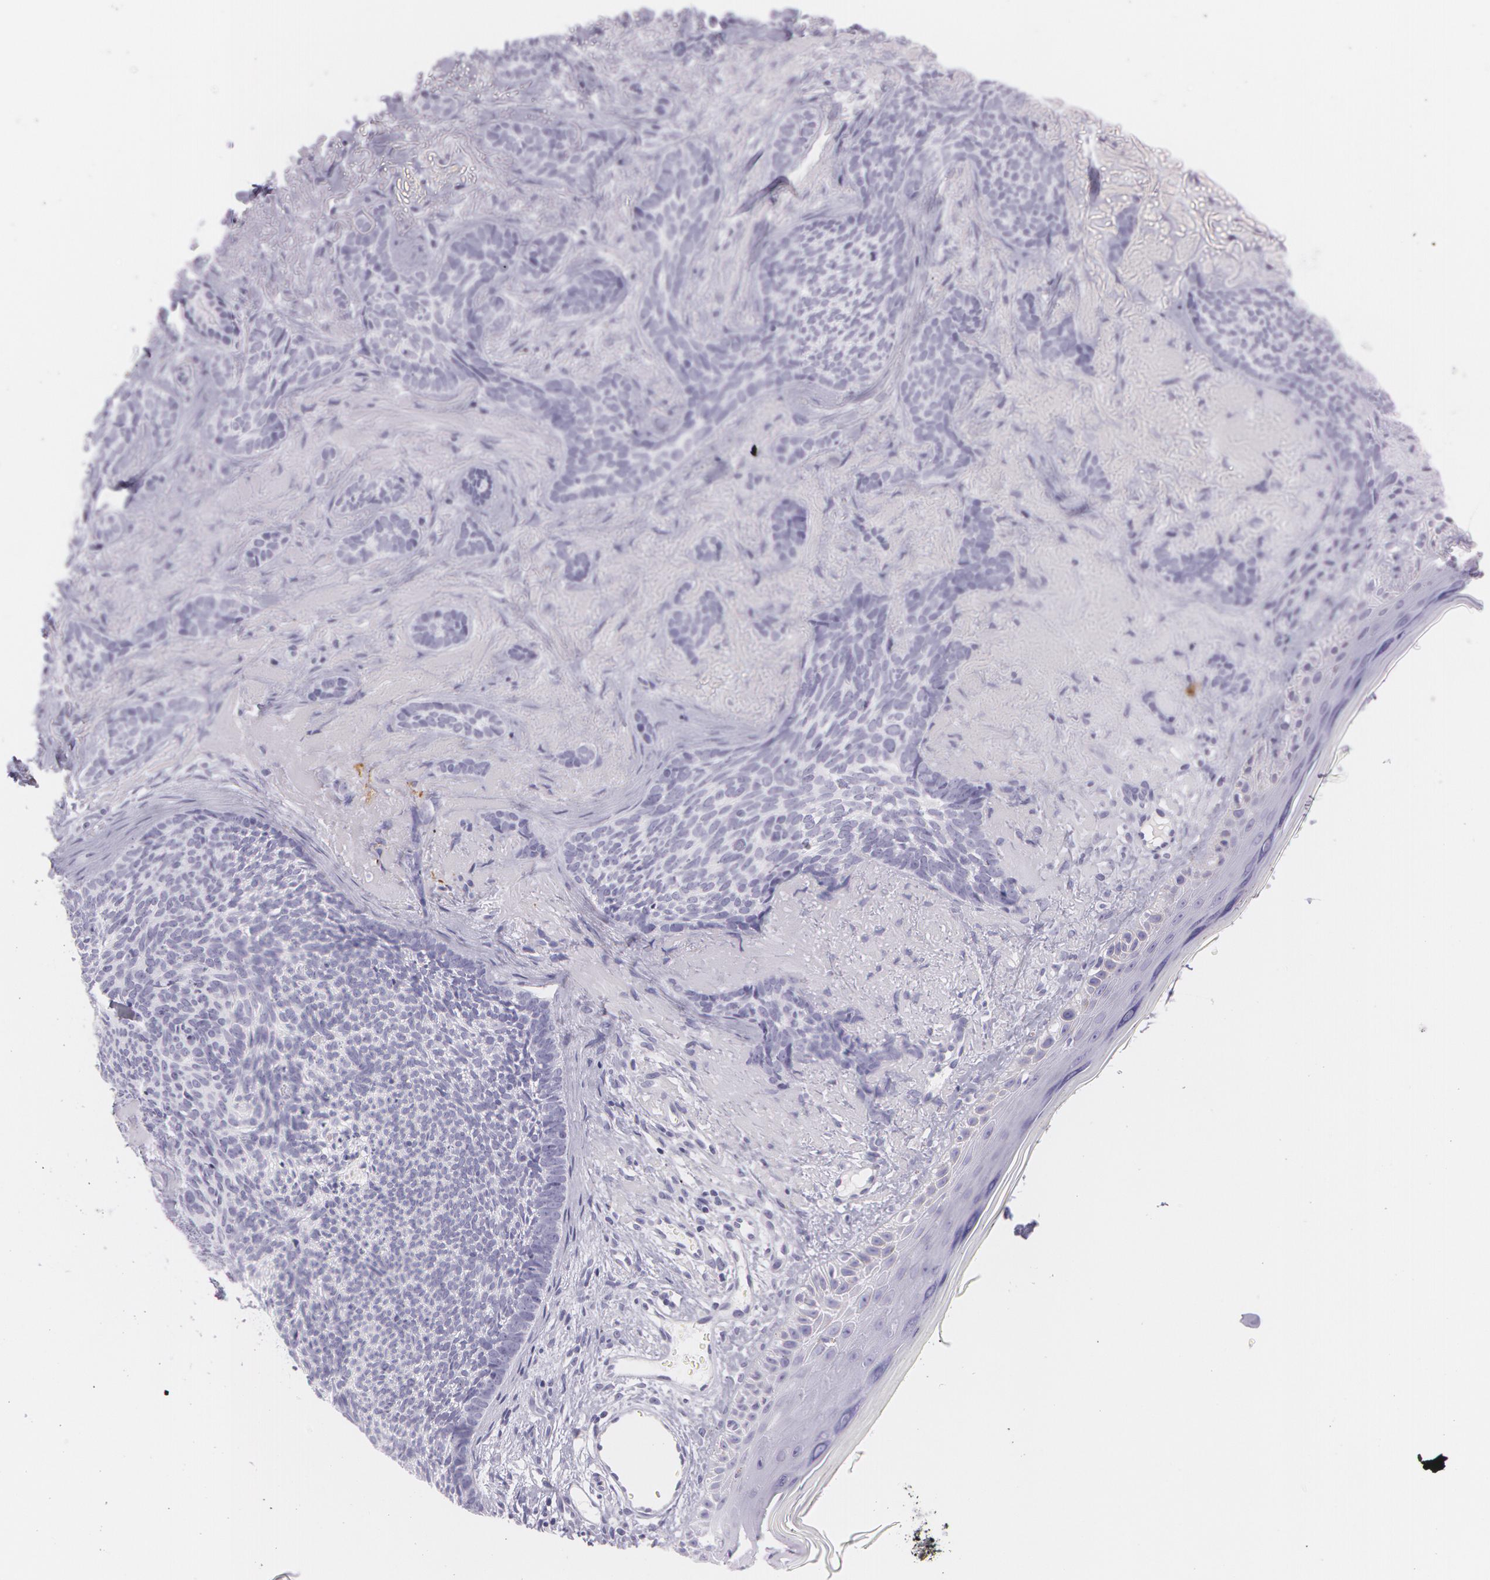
{"staining": {"intensity": "negative", "quantity": "none", "location": "none"}, "tissue": "skin cancer", "cell_type": "Tumor cells", "image_type": "cancer", "snomed": [{"axis": "morphology", "description": "Basal cell carcinoma"}, {"axis": "topography", "description": "Skin"}], "caption": "Protein analysis of skin basal cell carcinoma shows no significant staining in tumor cells.", "gene": "SNCG", "patient": {"sex": "female", "age": 81}}